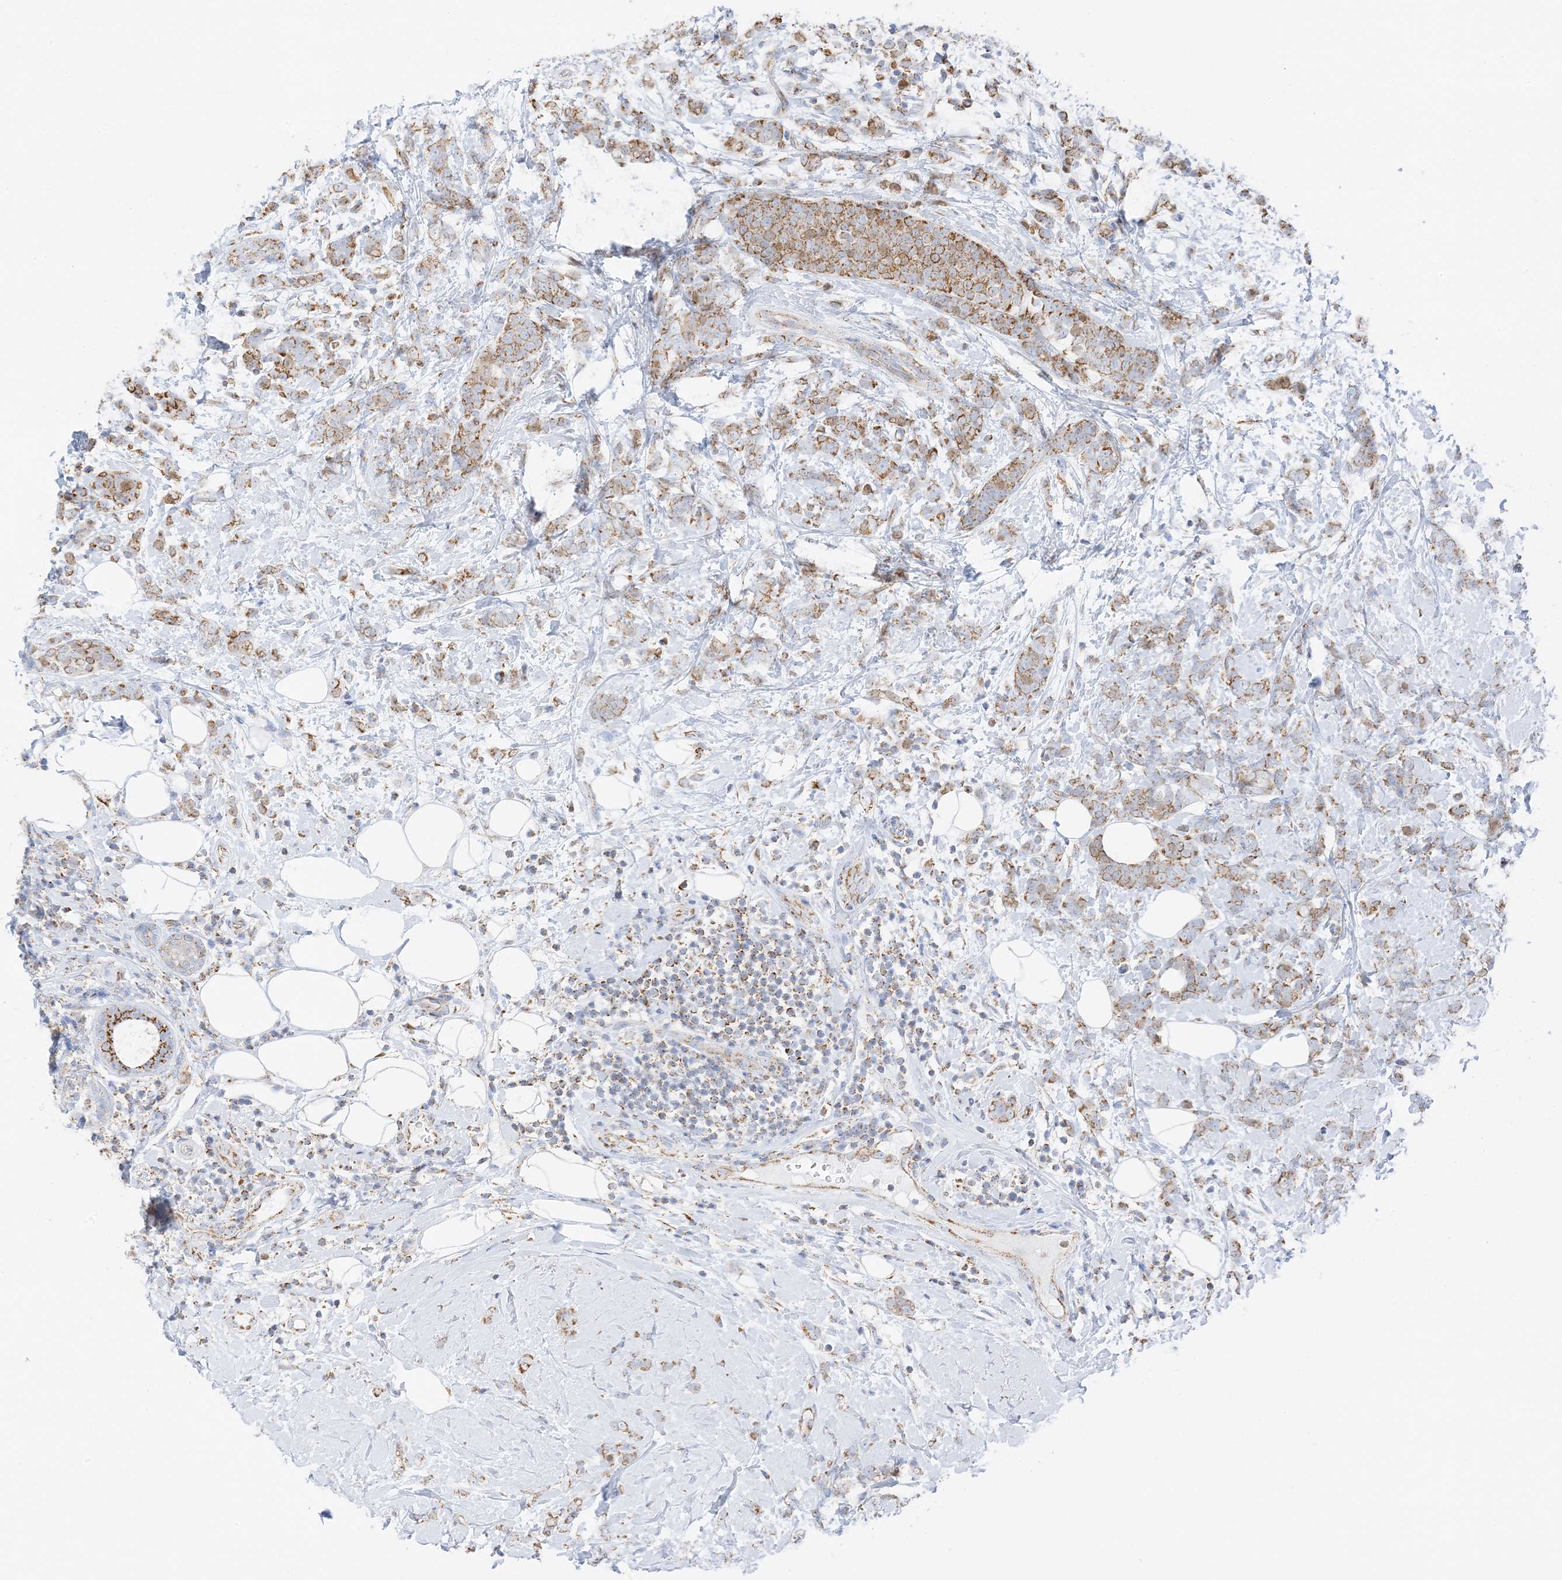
{"staining": {"intensity": "moderate", "quantity": ">75%", "location": "cytoplasmic/membranous"}, "tissue": "breast cancer", "cell_type": "Tumor cells", "image_type": "cancer", "snomed": [{"axis": "morphology", "description": "Lobular carcinoma"}, {"axis": "topography", "description": "Breast"}], "caption": "Immunohistochemical staining of human breast cancer (lobular carcinoma) displays medium levels of moderate cytoplasmic/membranous protein expression in about >75% of tumor cells.", "gene": "CAPN13", "patient": {"sex": "female", "age": 58}}